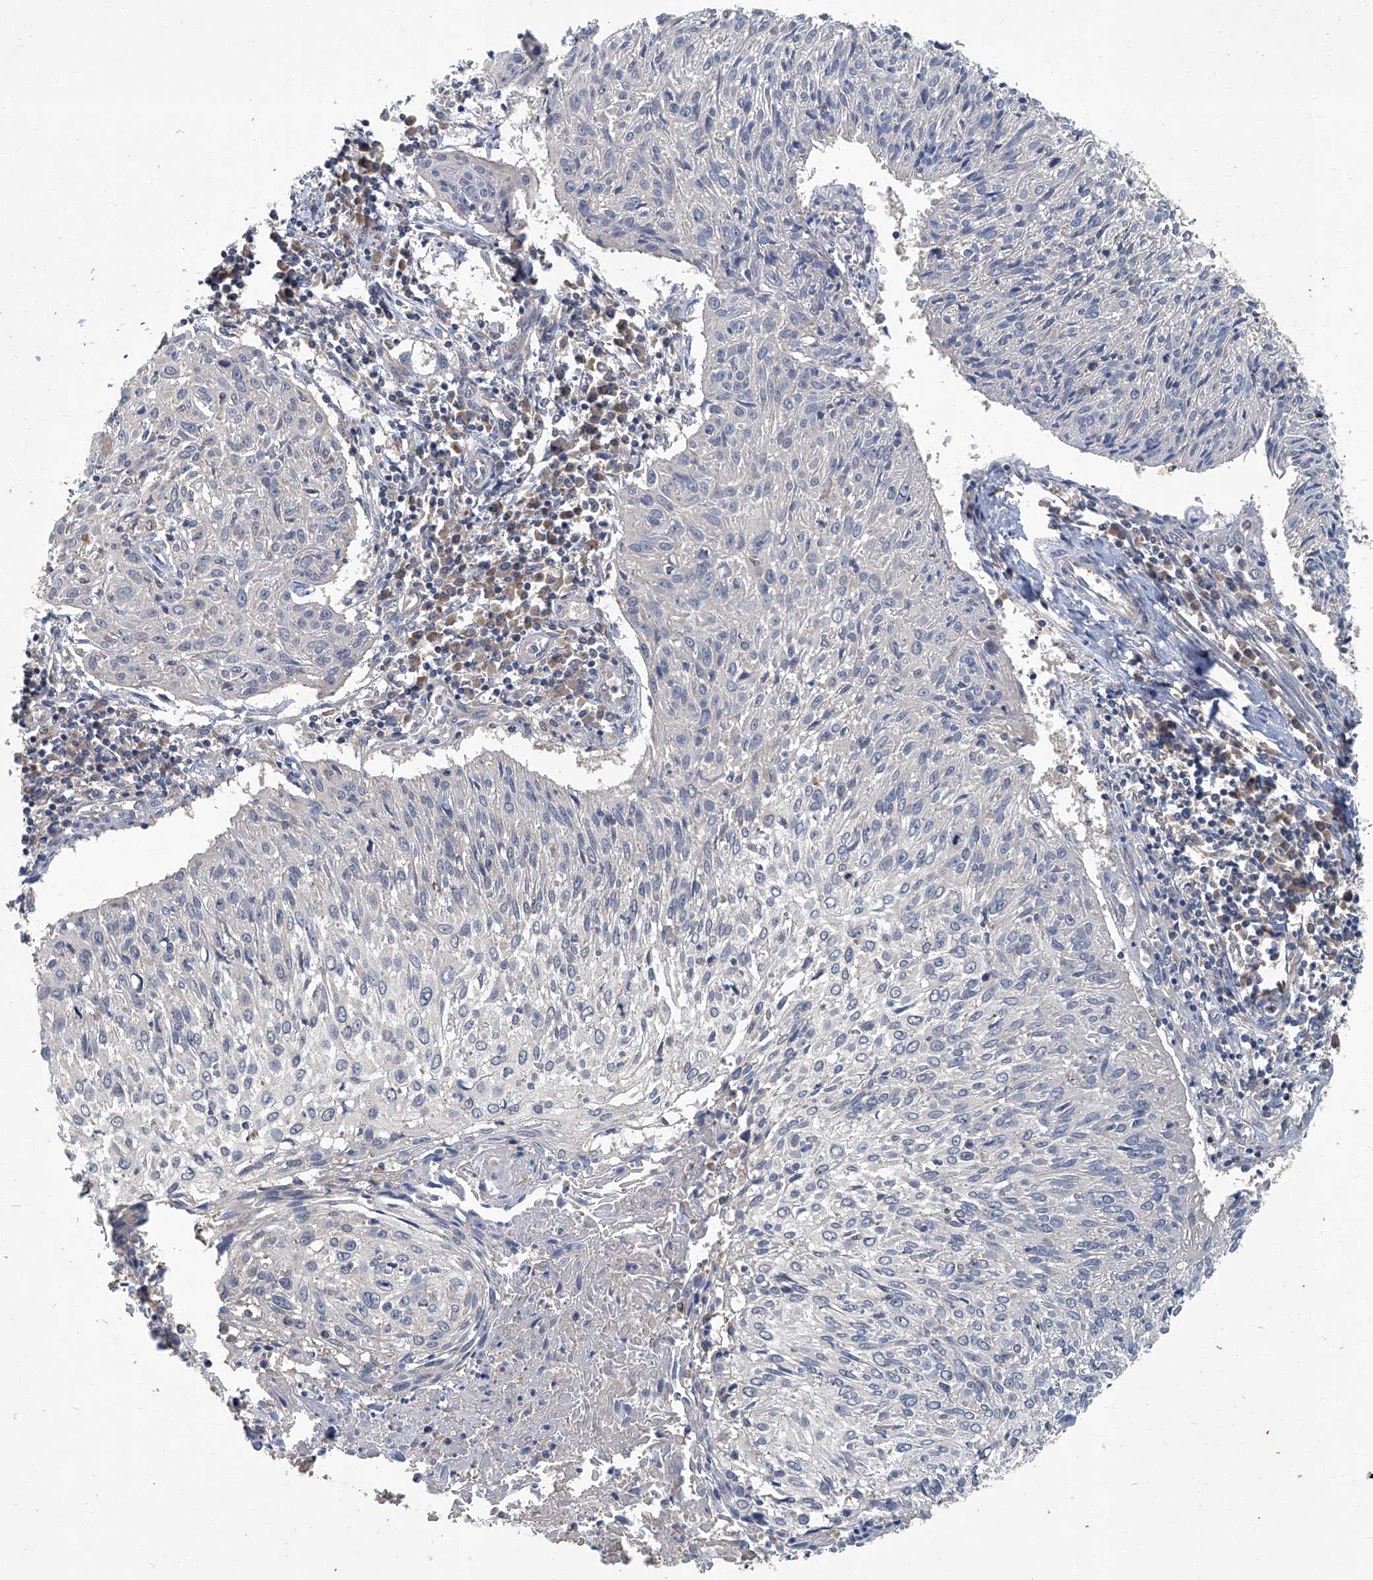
{"staining": {"intensity": "negative", "quantity": "none", "location": "none"}, "tissue": "cervical cancer", "cell_type": "Tumor cells", "image_type": "cancer", "snomed": [{"axis": "morphology", "description": "Squamous cell carcinoma, NOS"}, {"axis": "topography", "description": "Cervix"}], "caption": "Tumor cells are negative for protein expression in human cervical cancer (squamous cell carcinoma).", "gene": "ANKRD34A", "patient": {"sex": "female", "age": 51}}